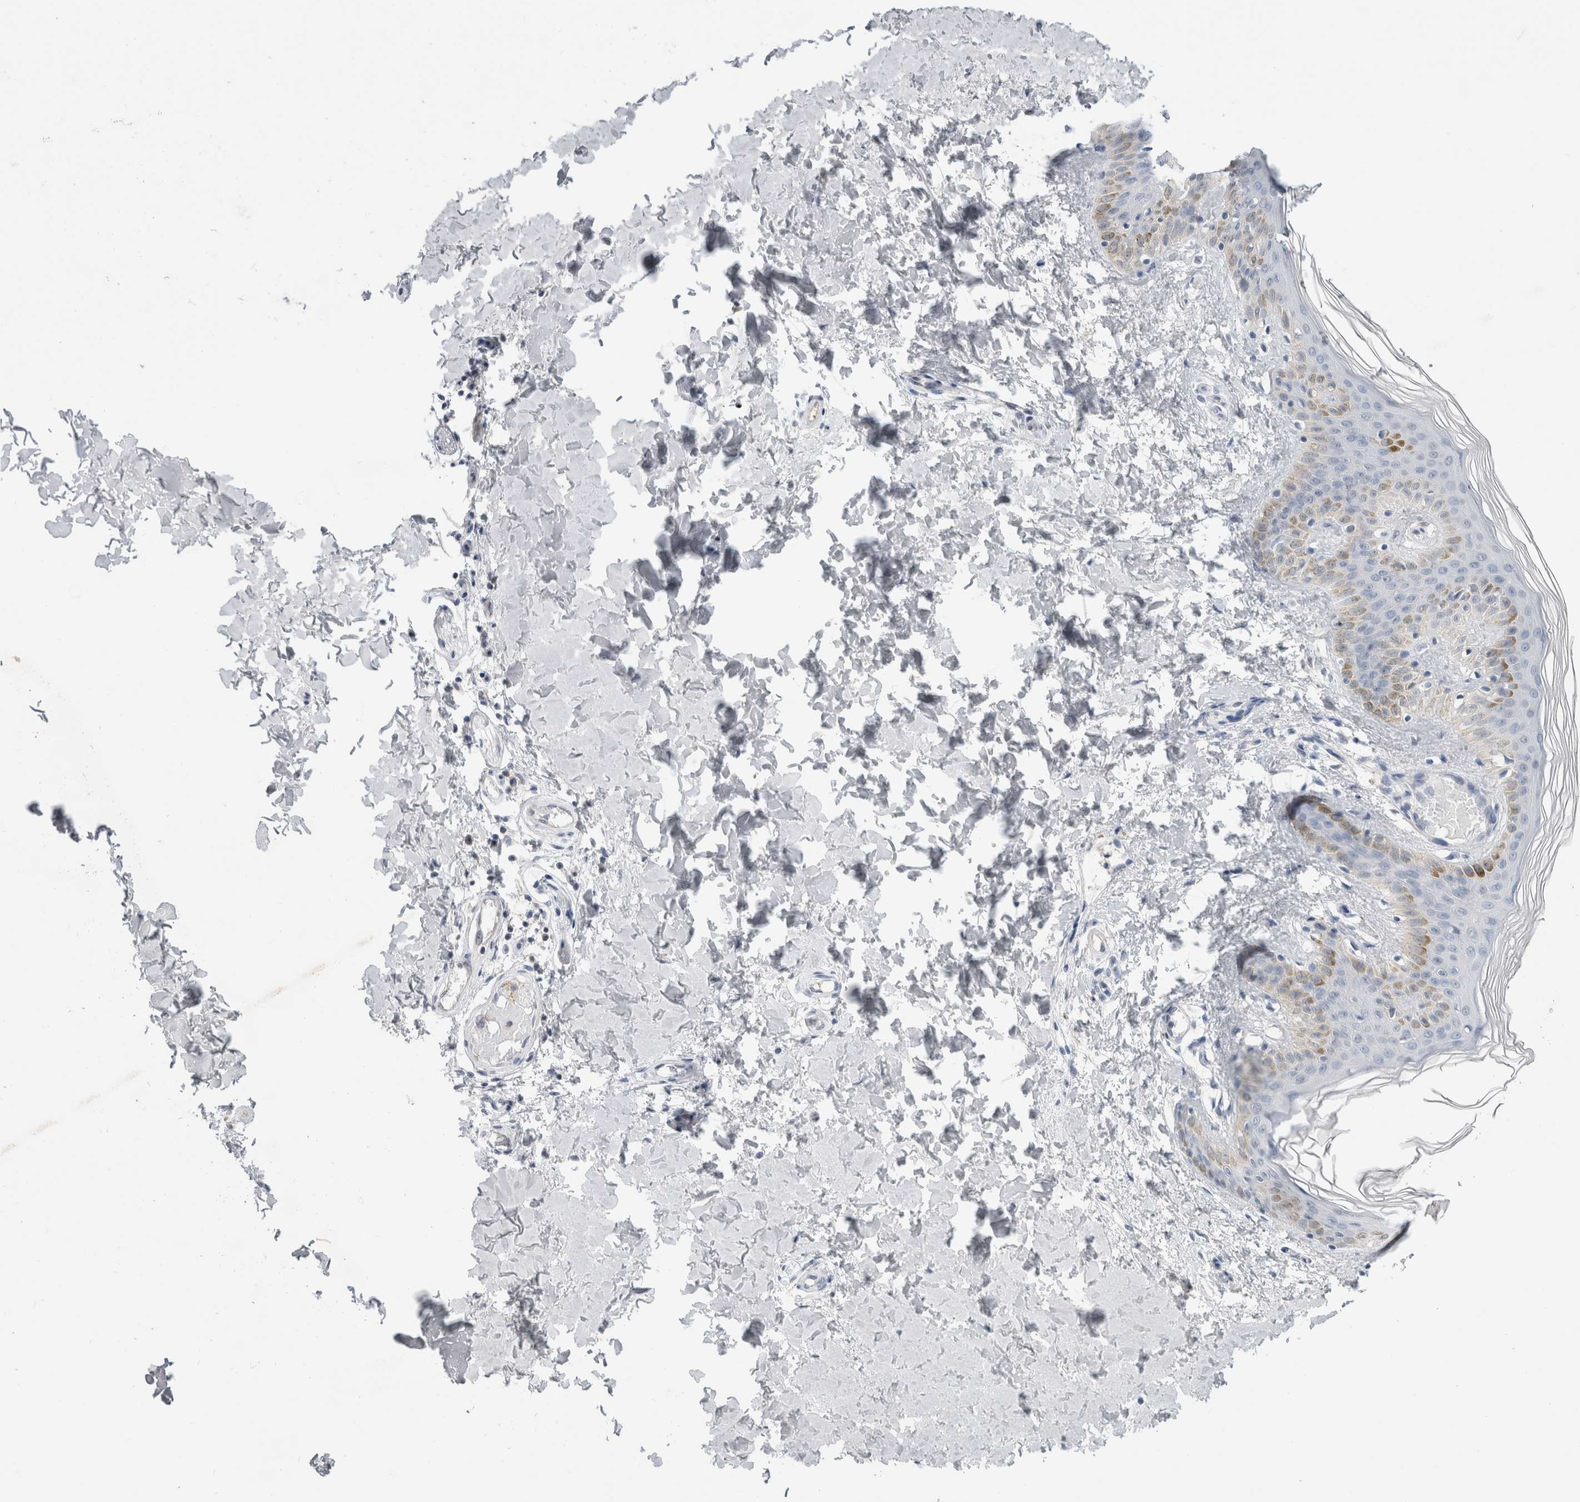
{"staining": {"intensity": "negative", "quantity": "none", "location": "none"}, "tissue": "skin", "cell_type": "Fibroblasts", "image_type": "normal", "snomed": [{"axis": "morphology", "description": "Normal tissue, NOS"}, {"axis": "morphology", "description": "Neoplasm, benign, NOS"}, {"axis": "topography", "description": "Skin"}, {"axis": "topography", "description": "Soft tissue"}], "caption": "Normal skin was stained to show a protein in brown. There is no significant expression in fibroblasts. (Stains: DAB (3,3'-diaminobenzidine) immunohistochemistry (IHC) with hematoxylin counter stain, Microscopy: brightfield microscopy at high magnification).", "gene": "CASP6", "patient": {"sex": "male", "age": 26}}